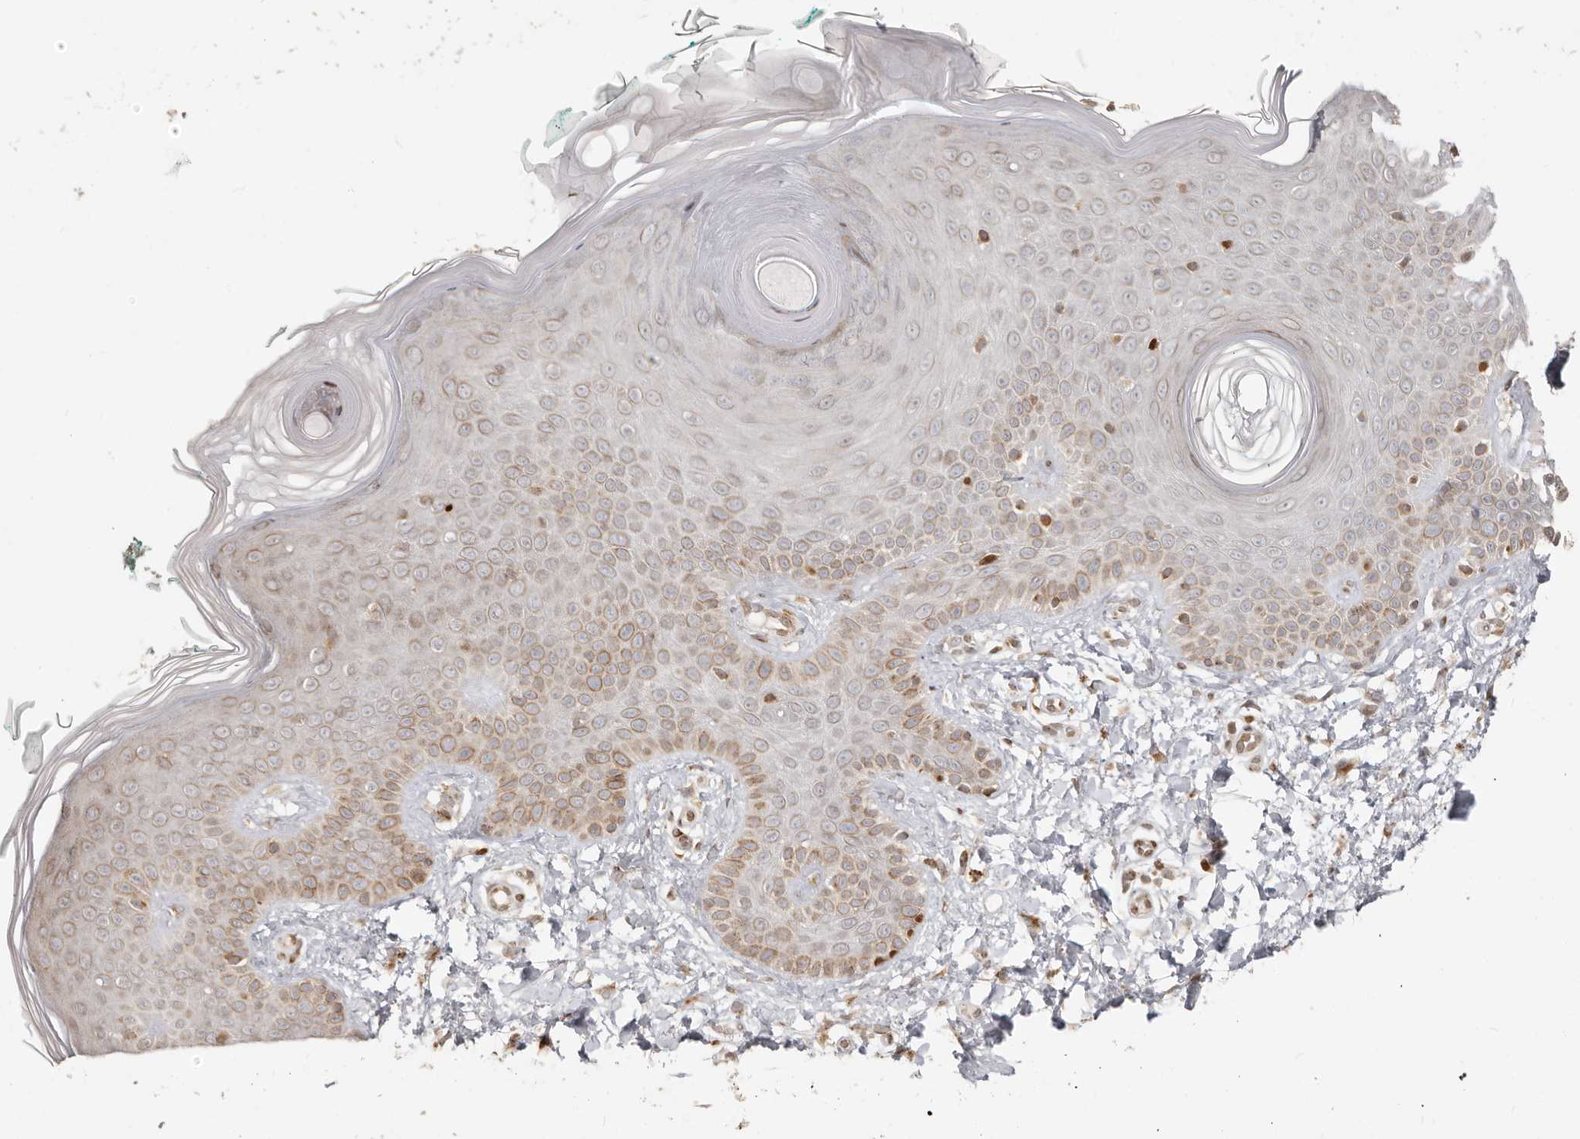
{"staining": {"intensity": "weak", "quantity": ">75%", "location": "cytoplasmic/membranous"}, "tissue": "skin", "cell_type": "Fibroblasts", "image_type": "normal", "snomed": [{"axis": "morphology", "description": "Normal tissue, NOS"}, {"axis": "topography", "description": "Skin"}], "caption": "Protein expression analysis of normal skin demonstrates weak cytoplasmic/membranous positivity in about >75% of fibroblasts. Nuclei are stained in blue.", "gene": "TRIM4", "patient": {"sex": "male", "age": 37}}